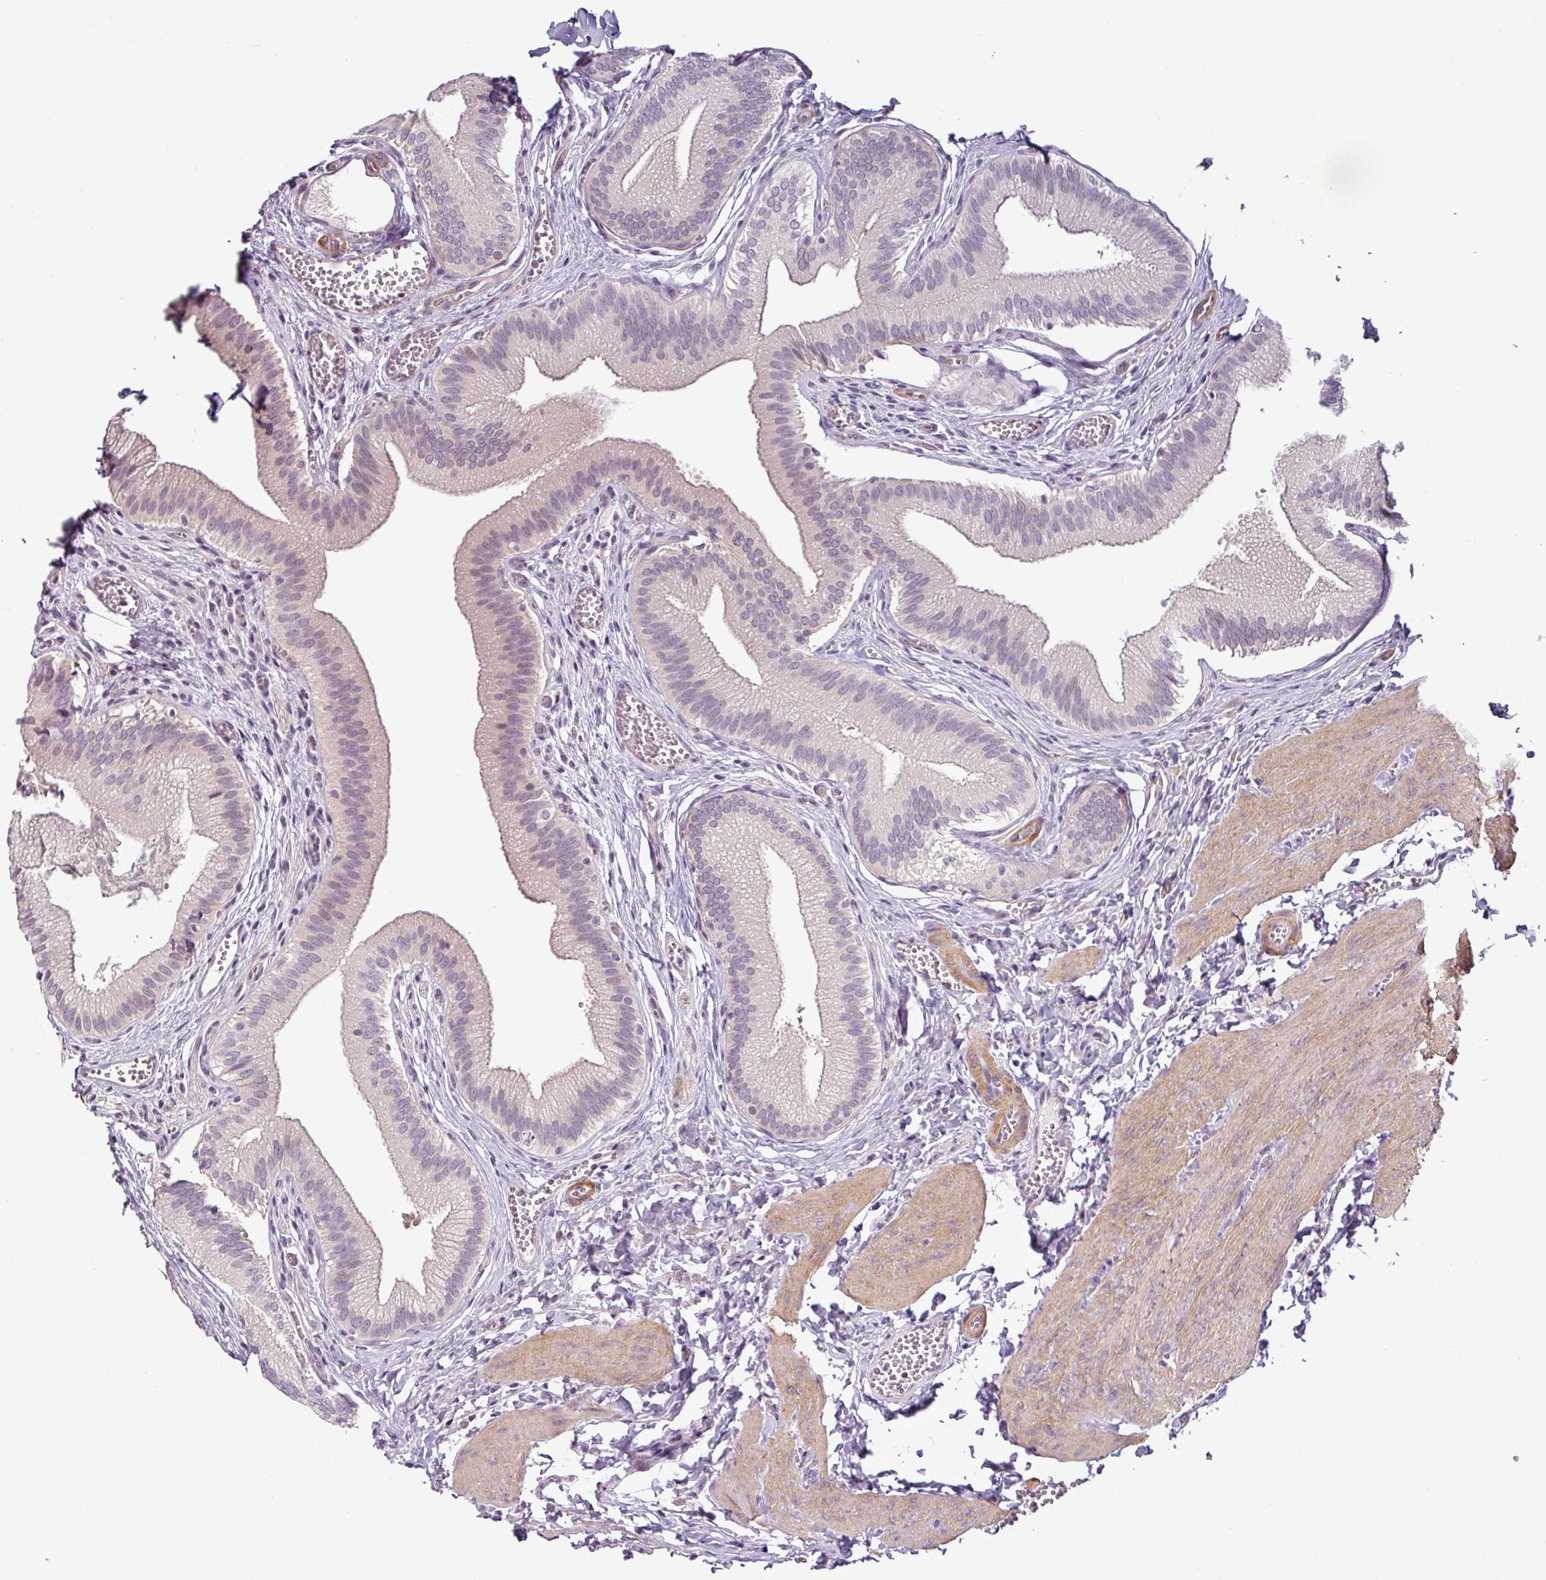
{"staining": {"intensity": "negative", "quantity": "none", "location": "none"}, "tissue": "gallbladder", "cell_type": "Glandular cells", "image_type": "normal", "snomed": [{"axis": "morphology", "description": "Normal tissue, NOS"}, {"axis": "topography", "description": "Gallbladder"}], "caption": "This is an immunohistochemistry (IHC) photomicrograph of benign human gallbladder. There is no staining in glandular cells.", "gene": "OR52D1", "patient": {"sex": "male", "age": 17}}